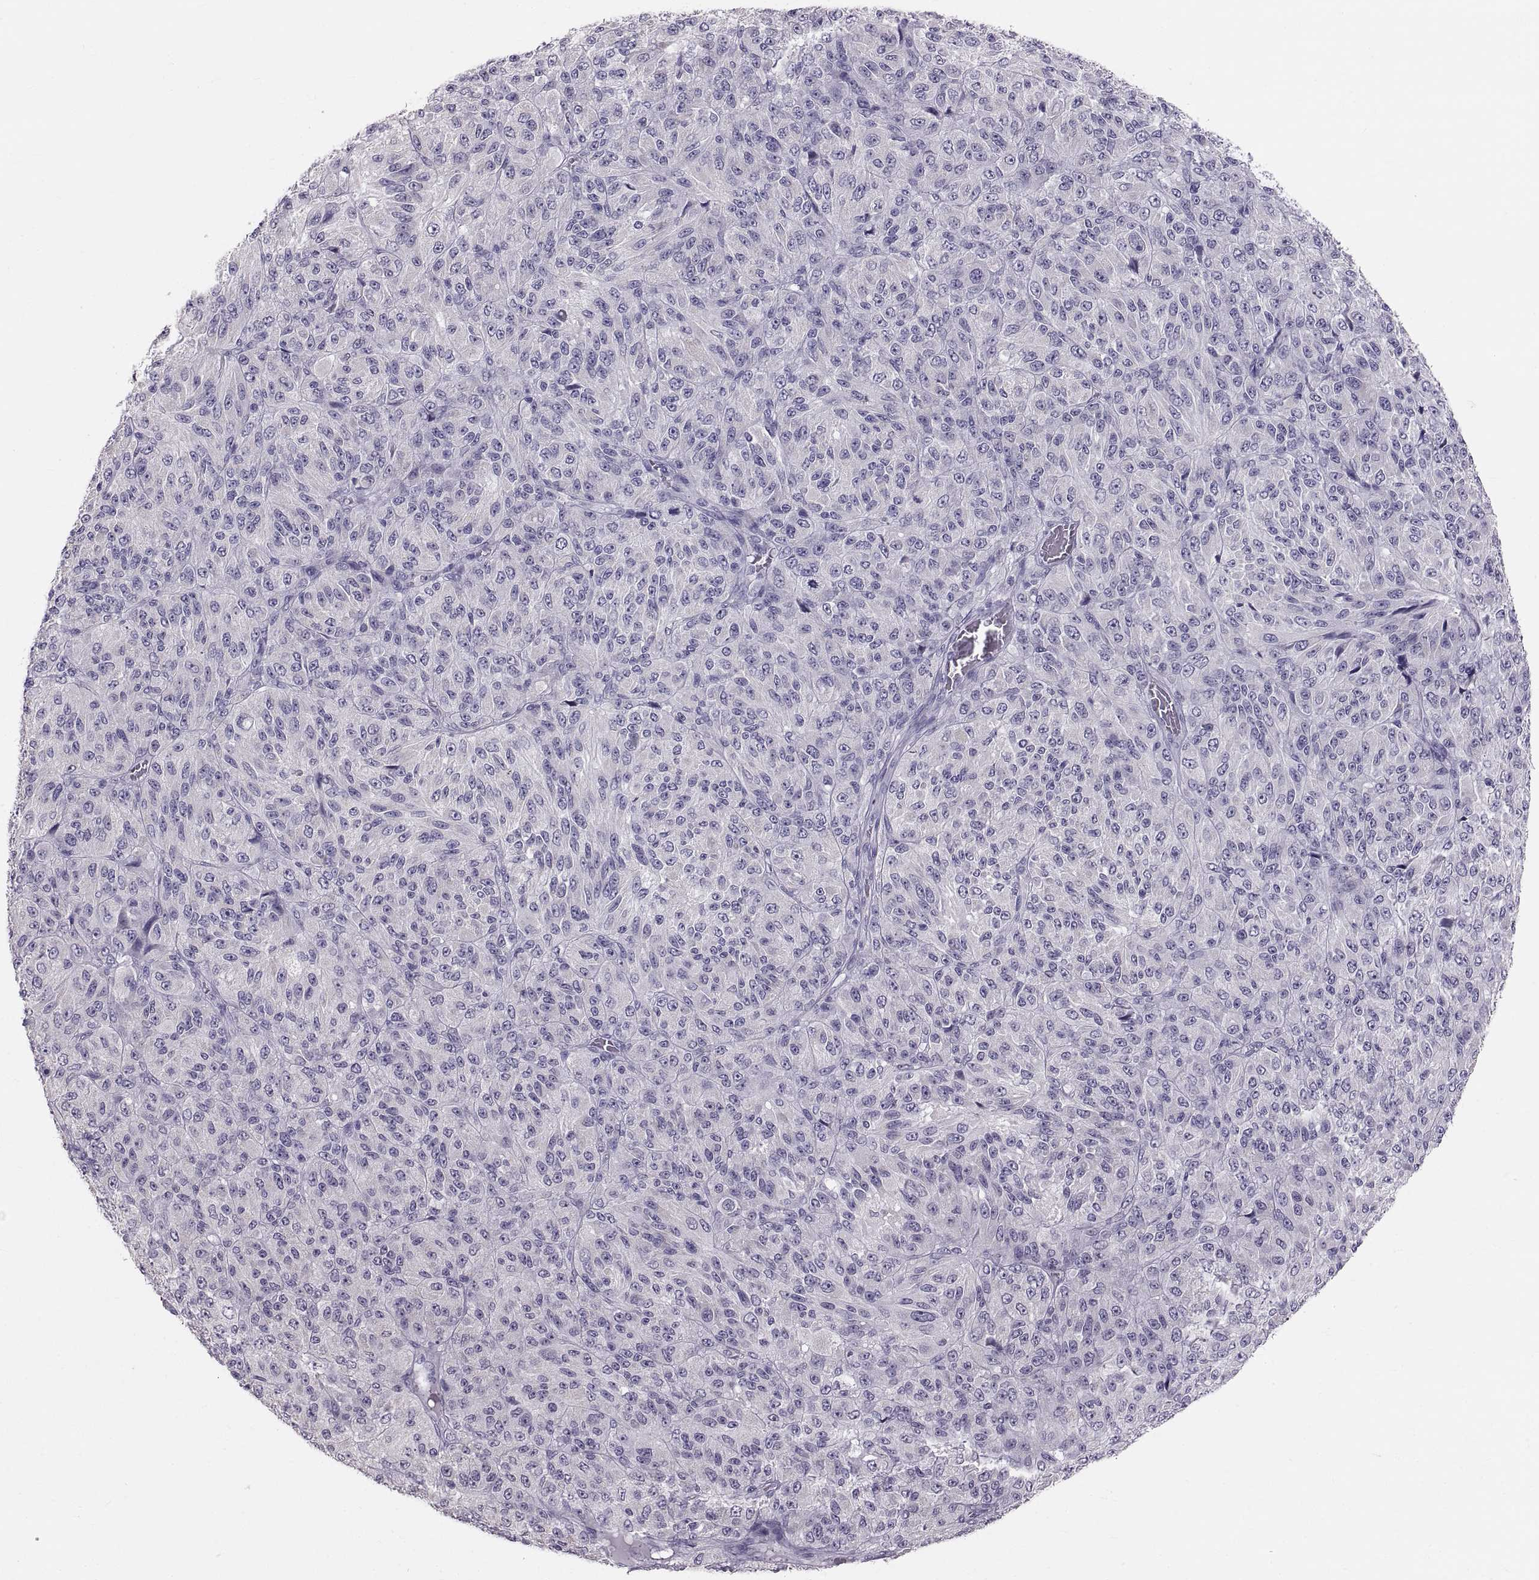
{"staining": {"intensity": "negative", "quantity": "none", "location": "none"}, "tissue": "melanoma", "cell_type": "Tumor cells", "image_type": "cancer", "snomed": [{"axis": "morphology", "description": "Malignant melanoma, Metastatic site"}, {"axis": "topography", "description": "Brain"}], "caption": "This is an immunohistochemistry (IHC) photomicrograph of human malignant melanoma (metastatic site). There is no expression in tumor cells.", "gene": "WBP2NL", "patient": {"sex": "female", "age": 56}}